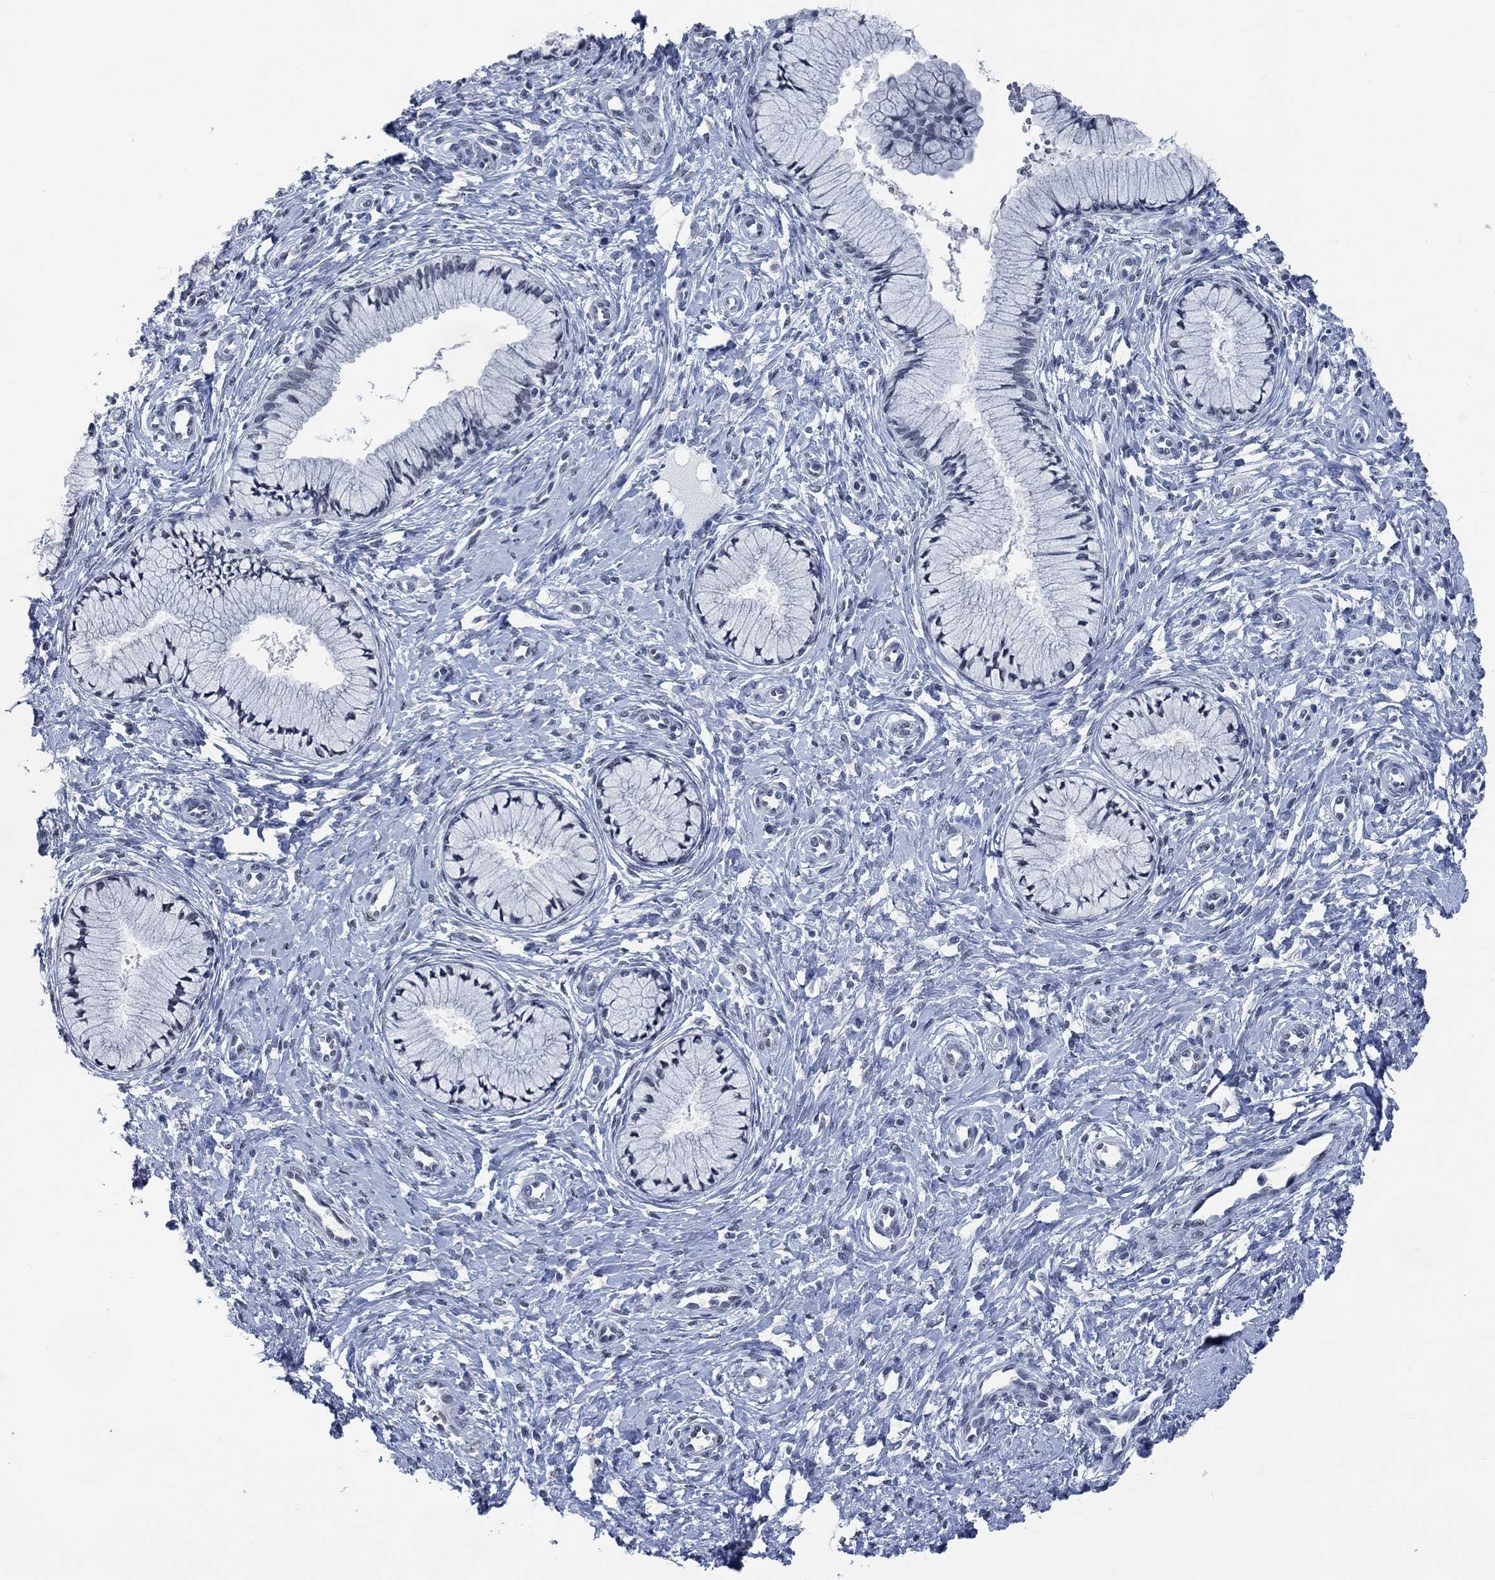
{"staining": {"intensity": "negative", "quantity": "none", "location": "none"}, "tissue": "cervix", "cell_type": "Glandular cells", "image_type": "normal", "snomed": [{"axis": "morphology", "description": "Normal tissue, NOS"}, {"axis": "topography", "description": "Cervix"}], "caption": "Immunohistochemical staining of benign human cervix reveals no significant positivity in glandular cells.", "gene": "OBSCN", "patient": {"sex": "female", "age": 37}}